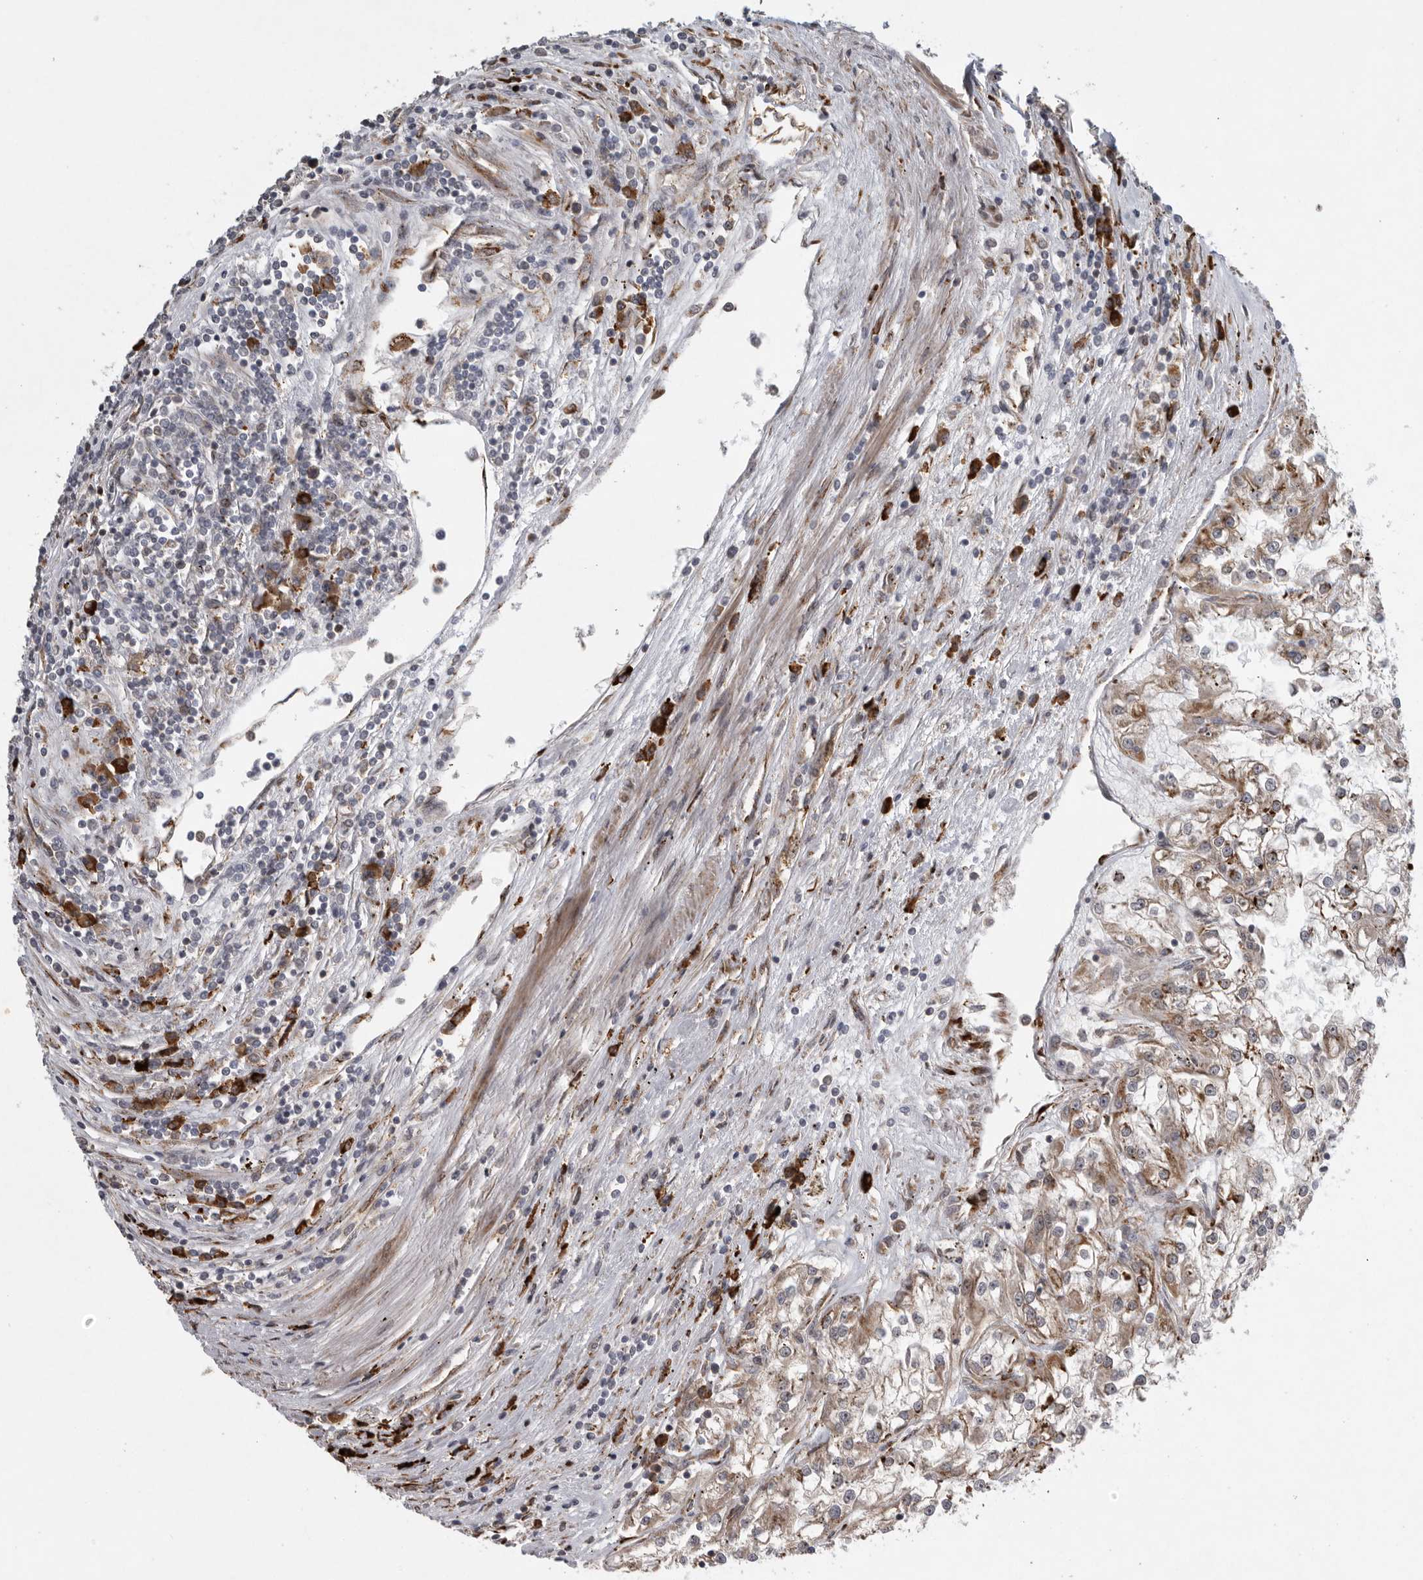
{"staining": {"intensity": "weak", "quantity": ">75%", "location": "cytoplasmic/membranous"}, "tissue": "renal cancer", "cell_type": "Tumor cells", "image_type": "cancer", "snomed": [{"axis": "morphology", "description": "Adenocarcinoma, NOS"}, {"axis": "topography", "description": "Kidney"}], "caption": "The immunohistochemical stain labels weak cytoplasmic/membranous positivity in tumor cells of adenocarcinoma (renal) tissue.", "gene": "MPDZ", "patient": {"sex": "female", "age": 52}}